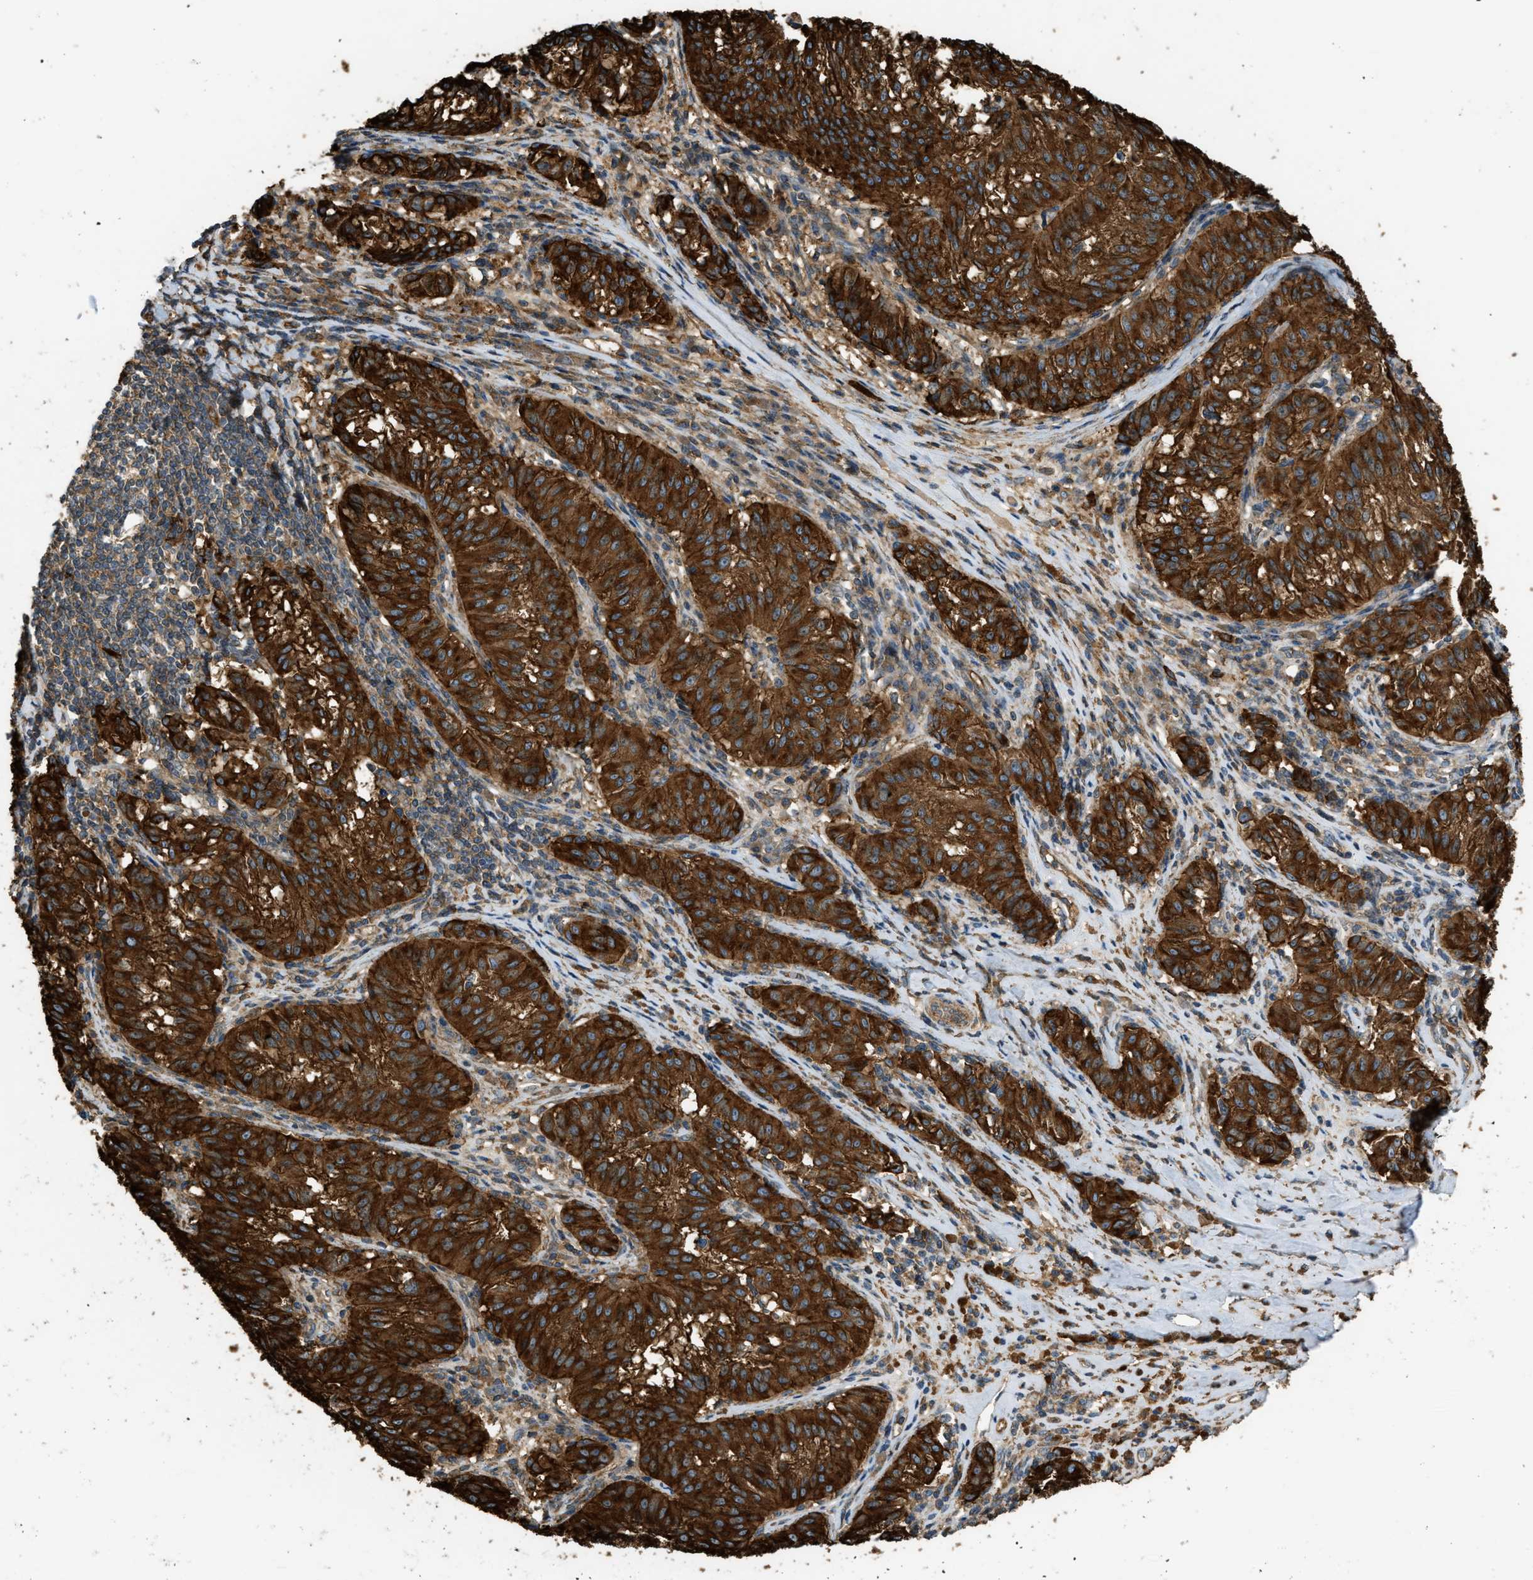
{"staining": {"intensity": "strong", "quantity": ">75%", "location": "cytoplasmic/membranous"}, "tissue": "melanoma", "cell_type": "Tumor cells", "image_type": "cancer", "snomed": [{"axis": "morphology", "description": "Malignant melanoma, NOS"}, {"axis": "topography", "description": "Skin"}], "caption": "IHC histopathology image of neoplastic tissue: human malignant melanoma stained using immunohistochemistry (IHC) shows high levels of strong protein expression localized specifically in the cytoplasmic/membranous of tumor cells, appearing as a cytoplasmic/membranous brown color.", "gene": "BAG4", "patient": {"sex": "female", "age": 72}}